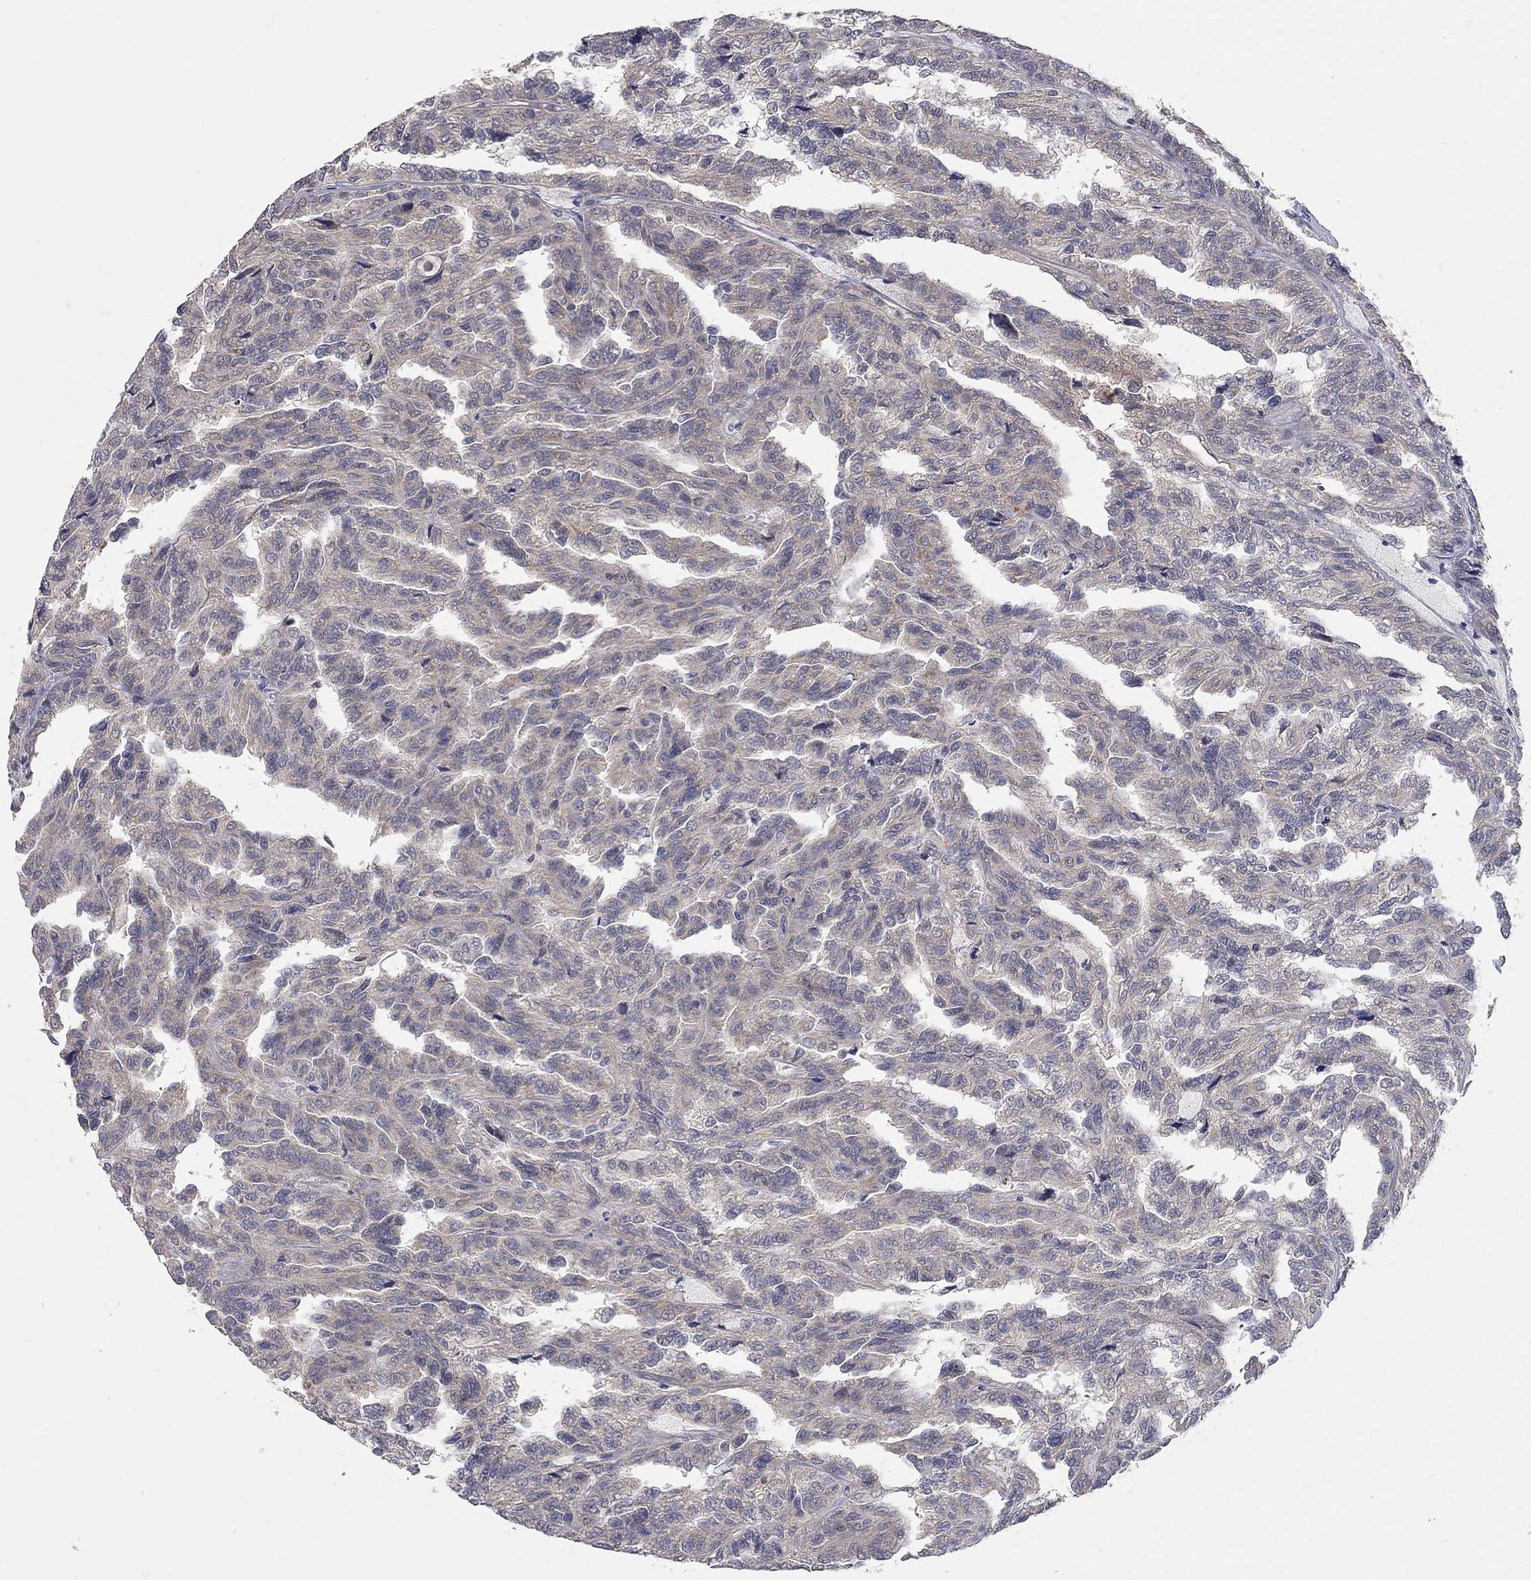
{"staining": {"intensity": "weak", "quantity": "<25%", "location": "cytoplasmic/membranous"}, "tissue": "renal cancer", "cell_type": "Tumor cells", "image_type": "cancer", "snomed": [{"axis": "morphology", "description": "Adenocarcinoma, NOS"}, {"axis": "topography", "description": "Kidney"}], "caption": "Human renal adenocarcinoma stained for a protein using IHC shows no expression in tumor cells.", "gene": "WASF3", "patient": {"sex": "male", "age": 79}}